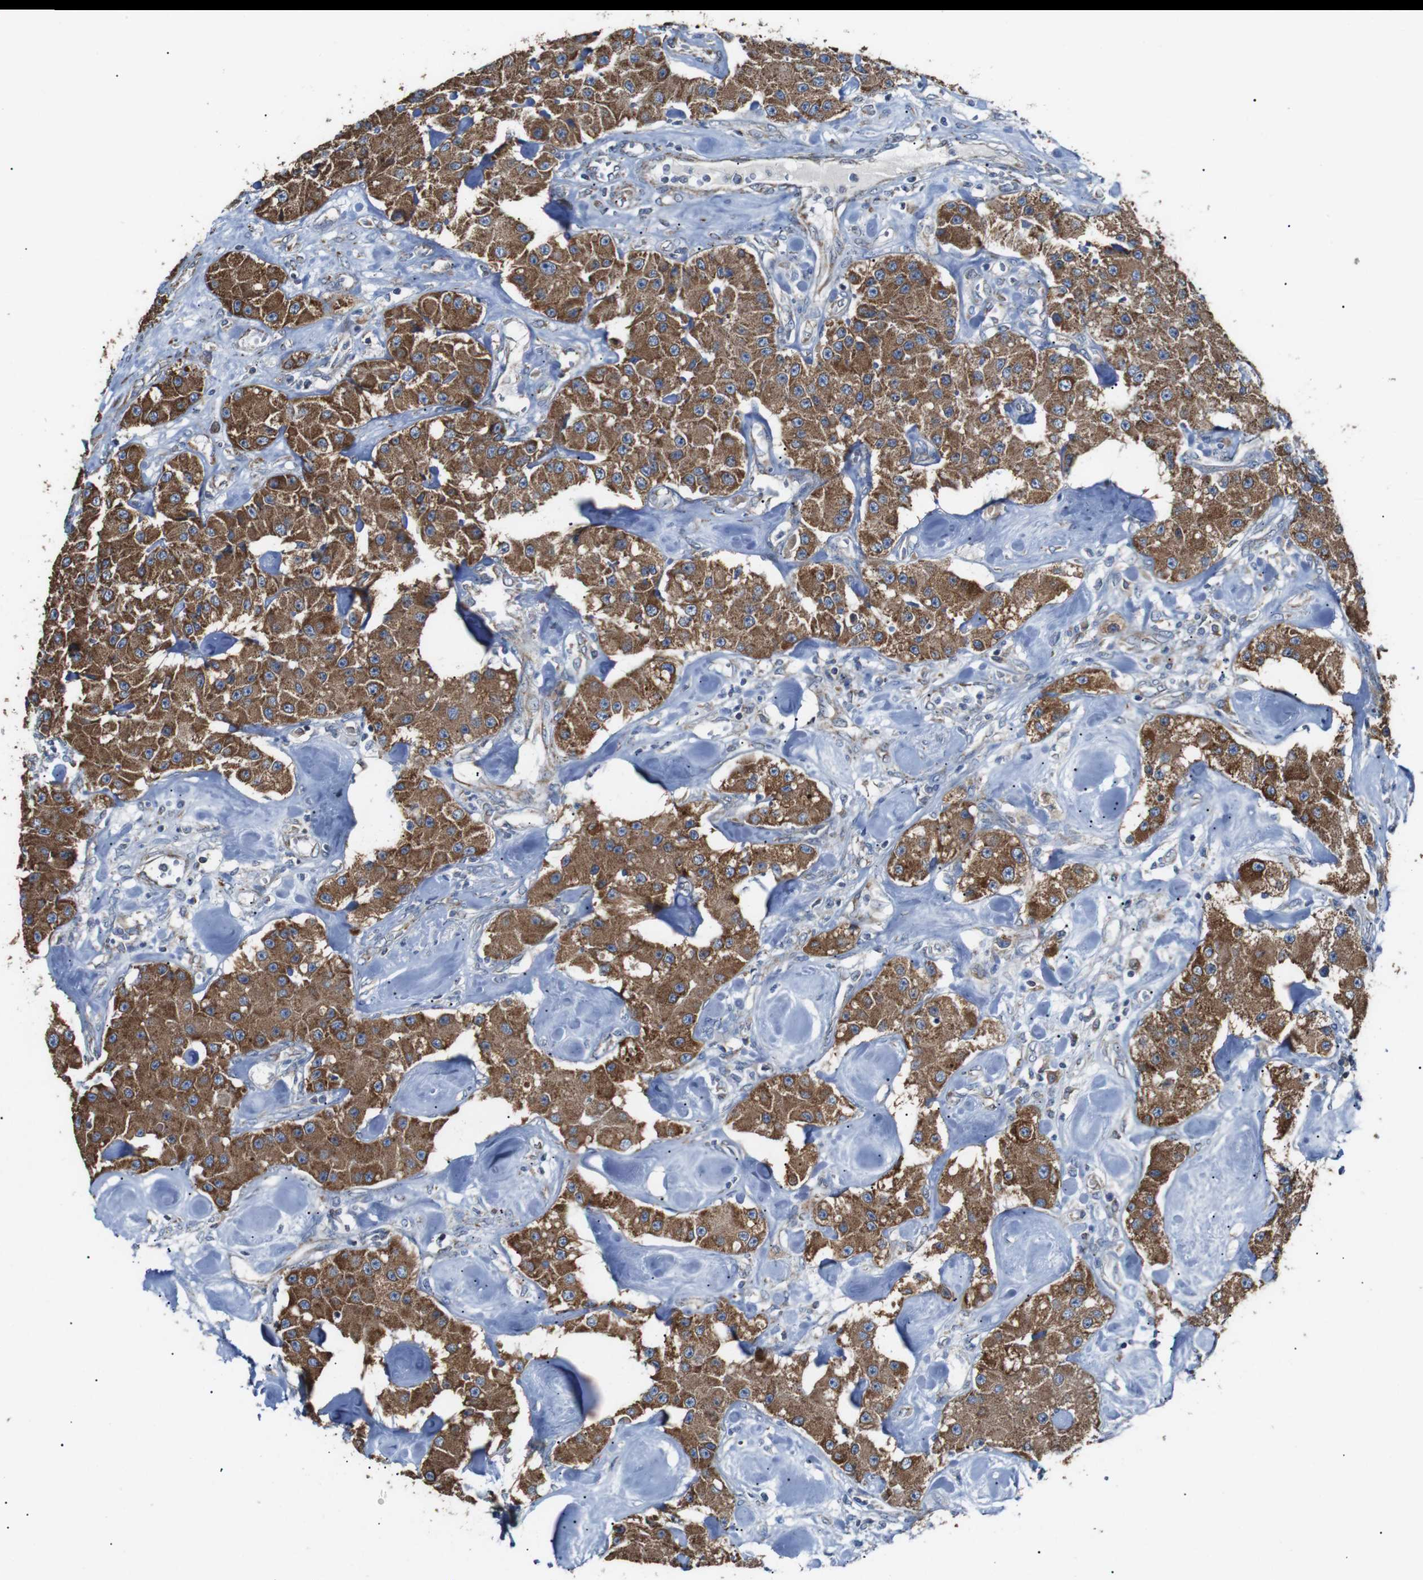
{"staining": {"intensity": "moderate", "quantity": ">75%", "location": "cytoplasmic/membranous"}, "tissue": "carcinoid", "cell_type": "Tumor cells", "image_type": "cancer", "snomed": [{"axis": "morphology", "description": "Carcinoid, malignant, NOS"}, {"axis": "topography", "description": "Pancreas"}], "caption": "An immunohistochemistry (IHC) photomicrograph of tumor tissue is shown. Protein staining in brown shows moderate cytoplasmic/membranous positivity in carcinoid (malignant) within tumor cells. (Brightfield microscopy of DAB IHC at high magnification).", "gene": "CISD2", "patient": {"sex": "male", "age": 41}}